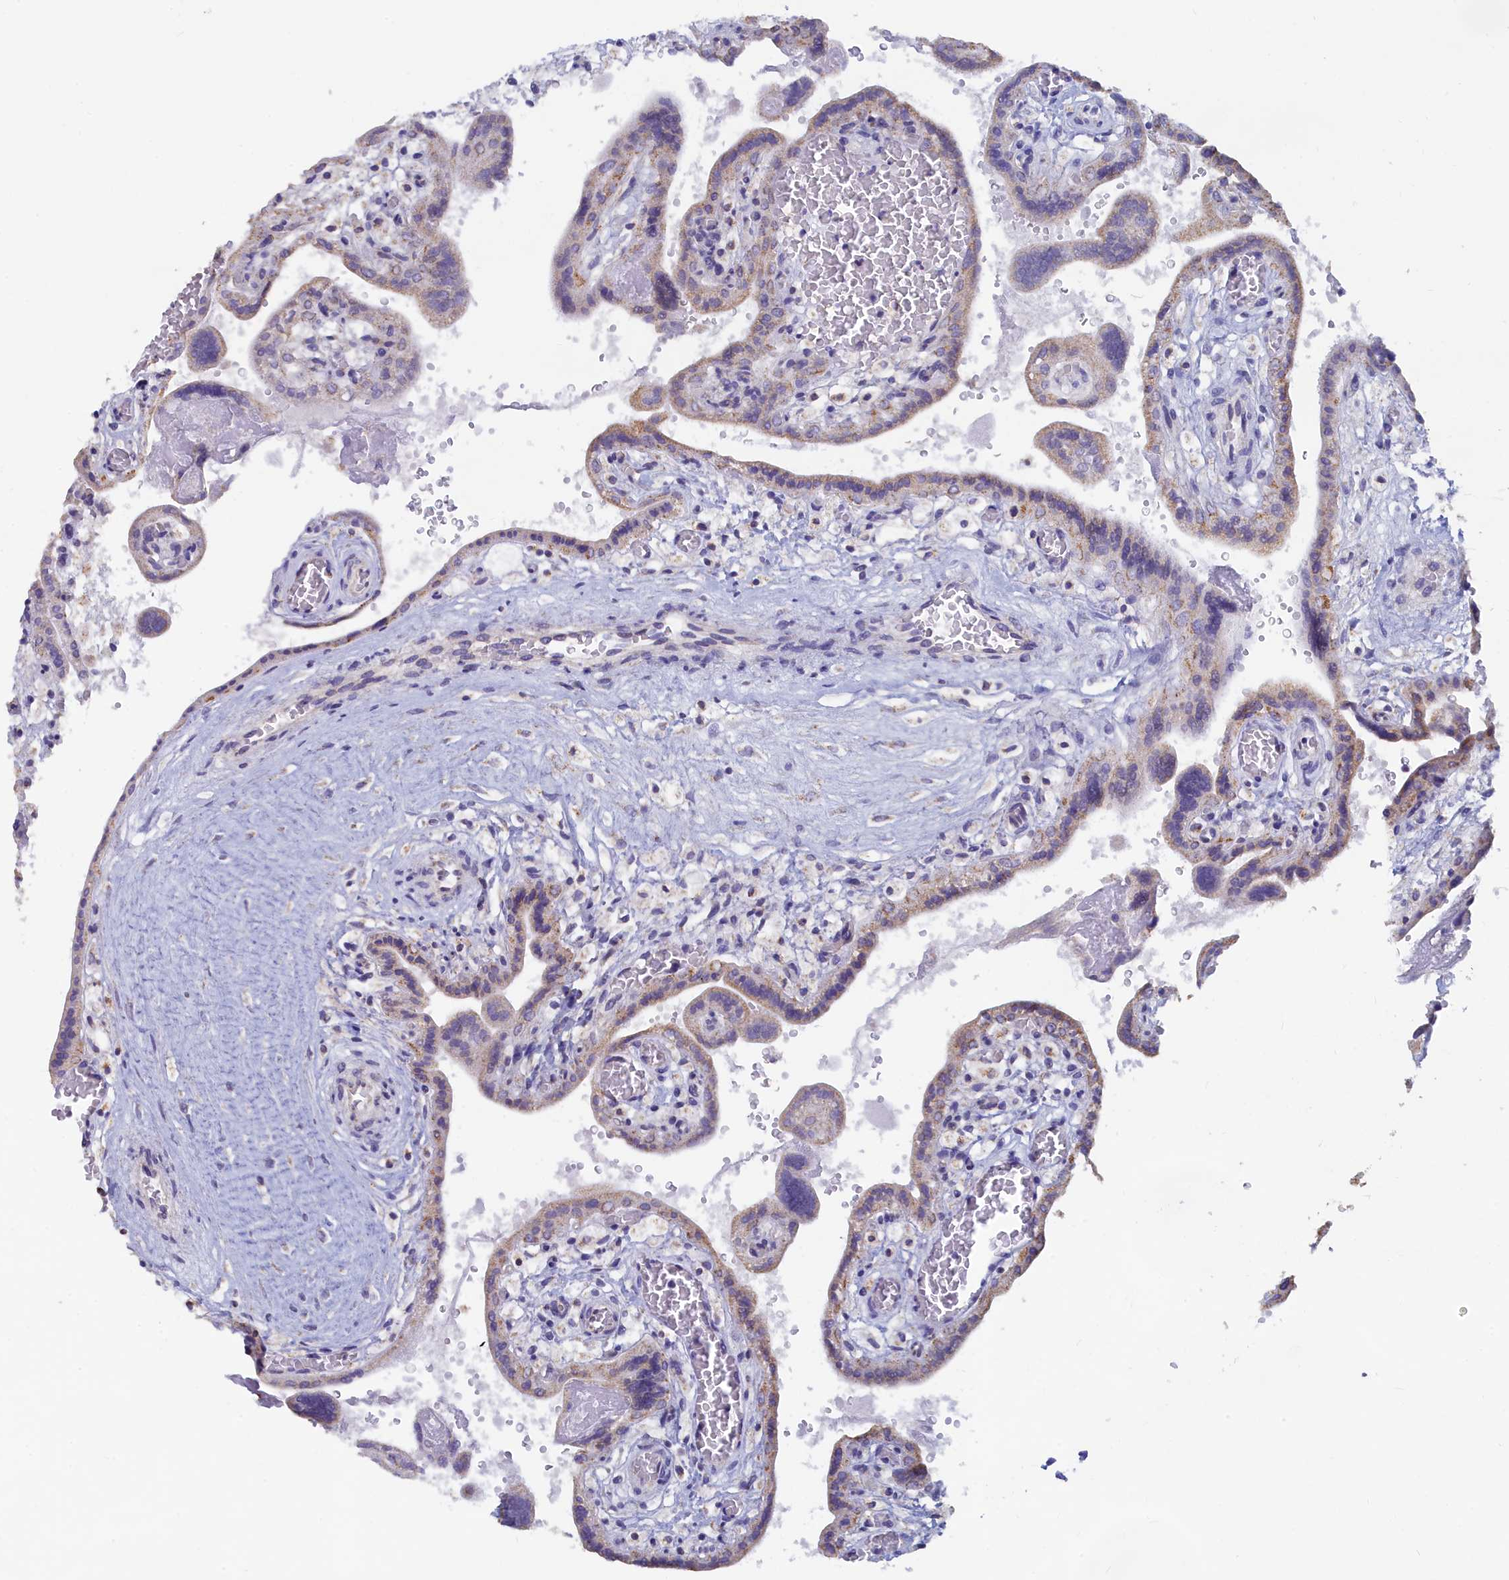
{"staining": {"intensity": "negative", "quantity": "none", "location": "none"}, "tissue": "placenta", "cell_type": "Decidual cells", "image_type": "normal", "snomed": [{"axis": "morphology", "description": "Normal tissue, NOS"}, {"axis": "topography", "description": "Placenta"}], "caption": "A high-resolution micrograph shows IHC staining of normal placenta, which exhibits no significant staining in decidual cells.", "gene": "LRIF1", "patient": {"sex": "female", "age": 37}}